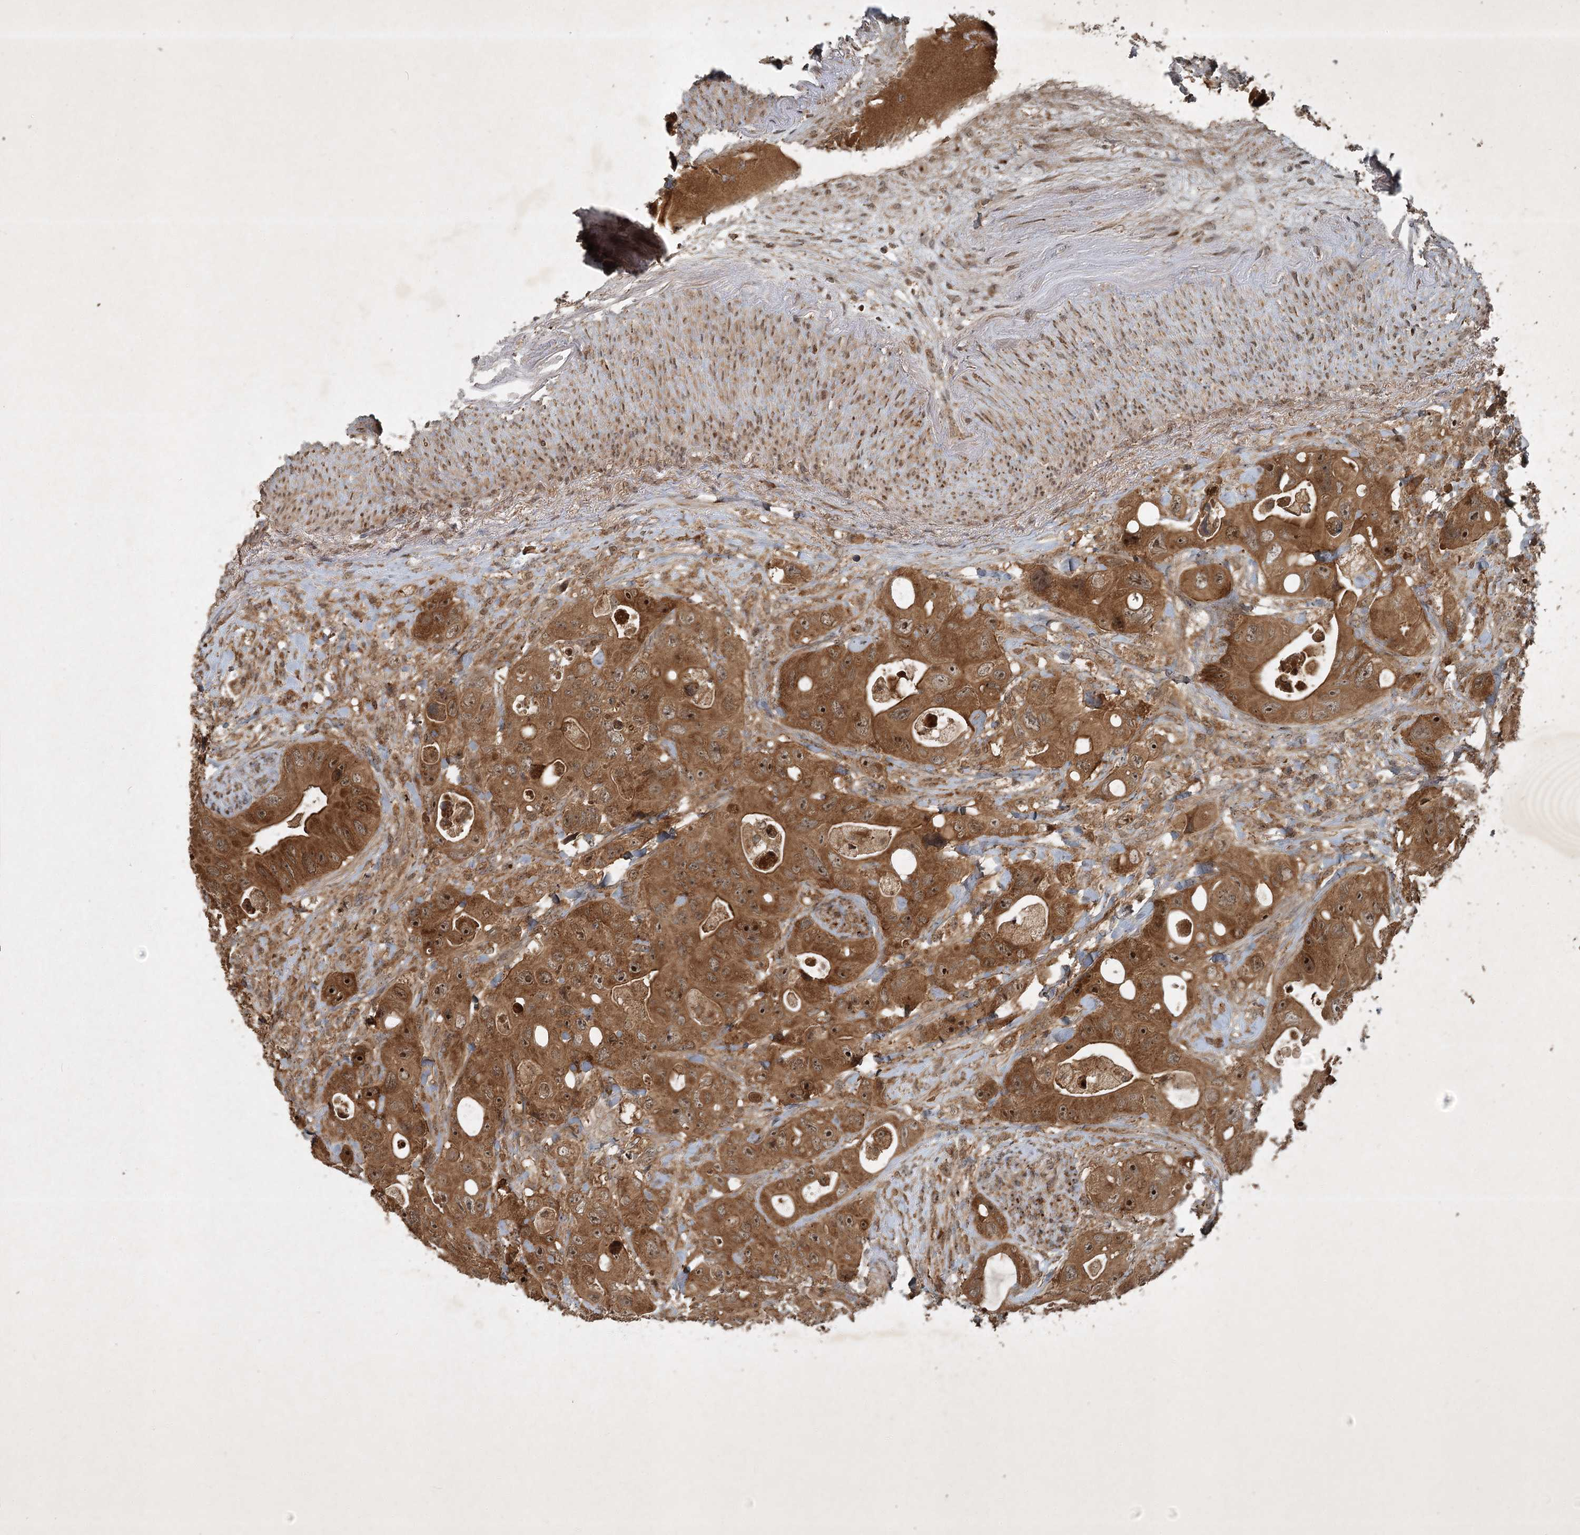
{"staining": {"intensity": "strong", "quantity": ">75%", "location": "cytoplasmic/membranous"}, "tissue": "colorectal cancer", "cell_type": "Tumor cells", "image_type": "cancer", "snomed": [{"axis": "morphology", "description": "Adenocarcinoma, NOS"}, {"axis": "topography", "description": "Colon"}], "caption": "Tumor cells display high levels of strong cytoplasmic/membranous staining in approximately >75% of cells in human colorectal cancer (adenocarcinoma).", "gene": "UNC93A", "patient": {"sex": "female", "age": 46}}